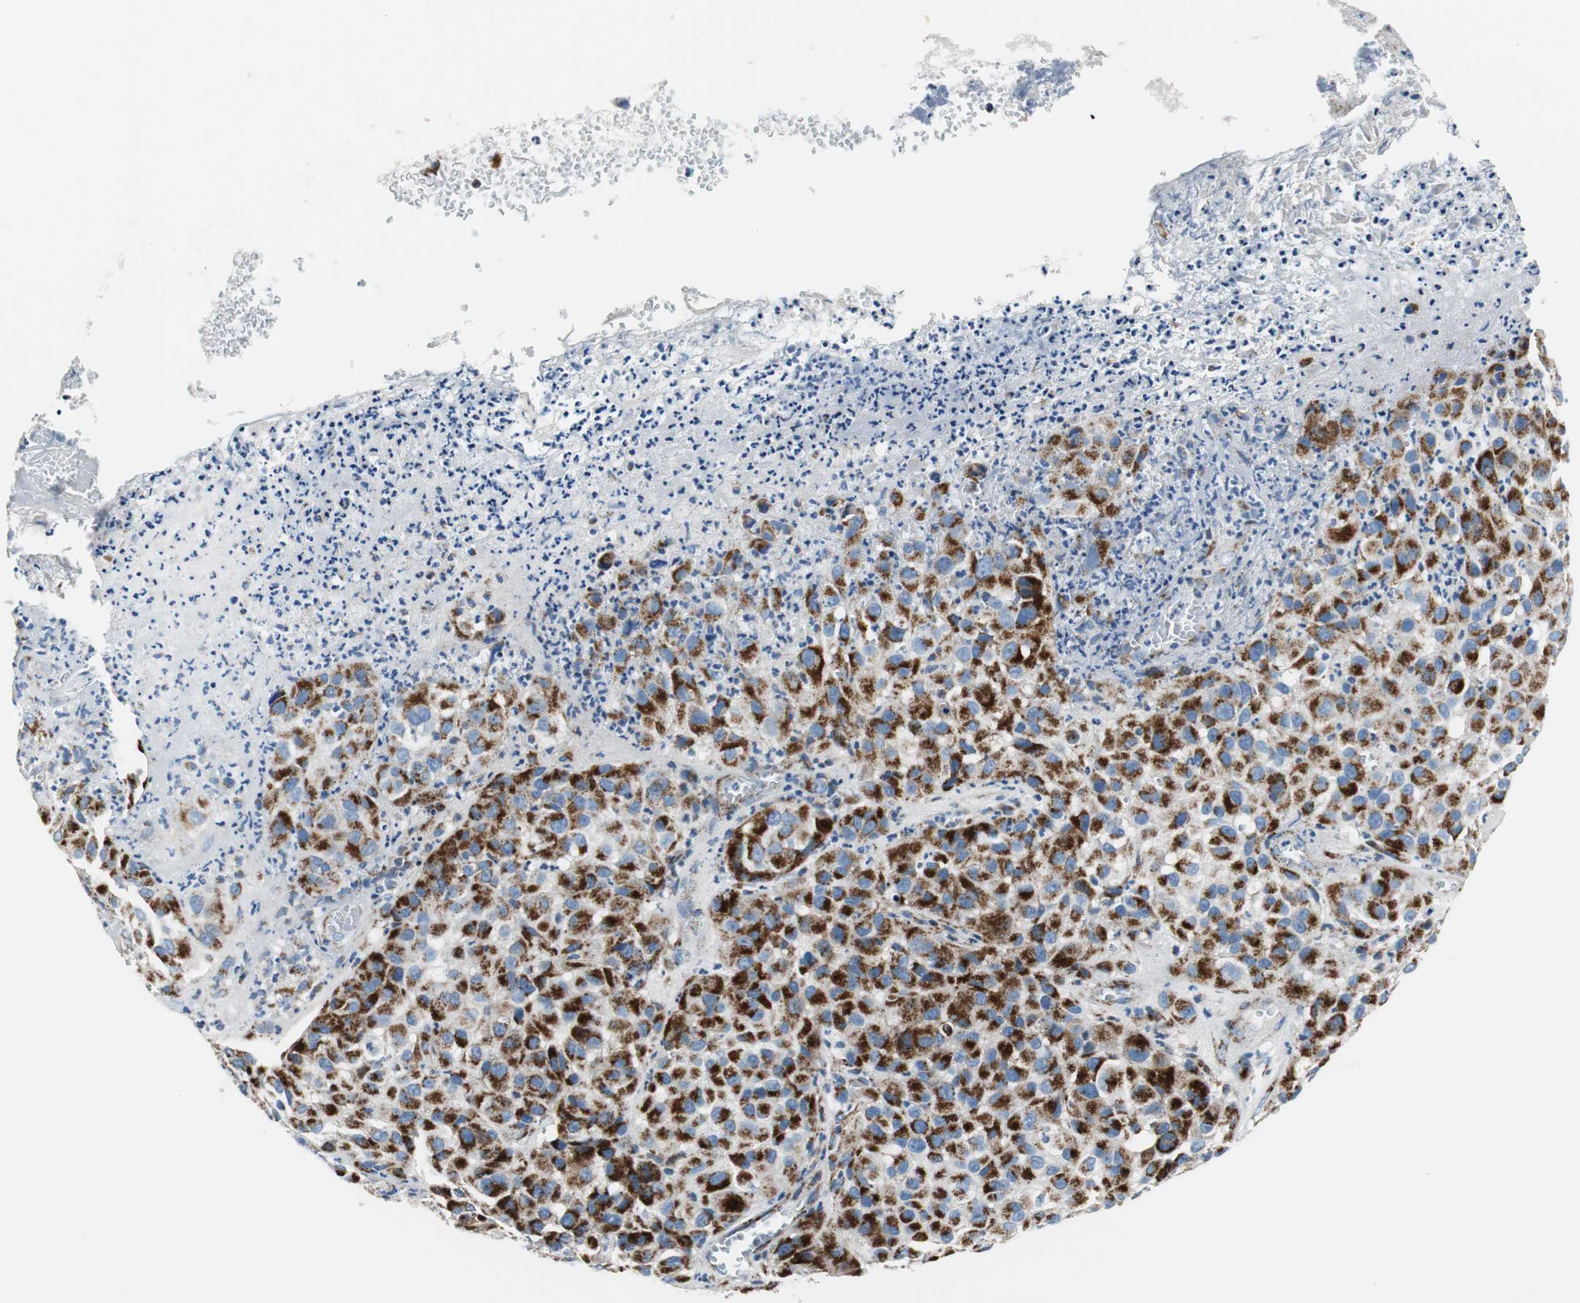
{"staining": {"intensity": "strong", "quantity": ">75%", "location": "cytoplasmic/membranous"}, "tissue": "melanoma", "cell_type": "Tumor cells", "image_type": "cancer", "snomed": [{"axis": "morphology", "description": "Malignant melanoma, NOS"}, {"axis": "topography", "description": "Skin"}], "caption": "Malignant melanoma stained with a protein marker displays strong staining in tumor cells.", "gene": "C1QTNF7", "patient": {"sex": "female", "age": 21}}